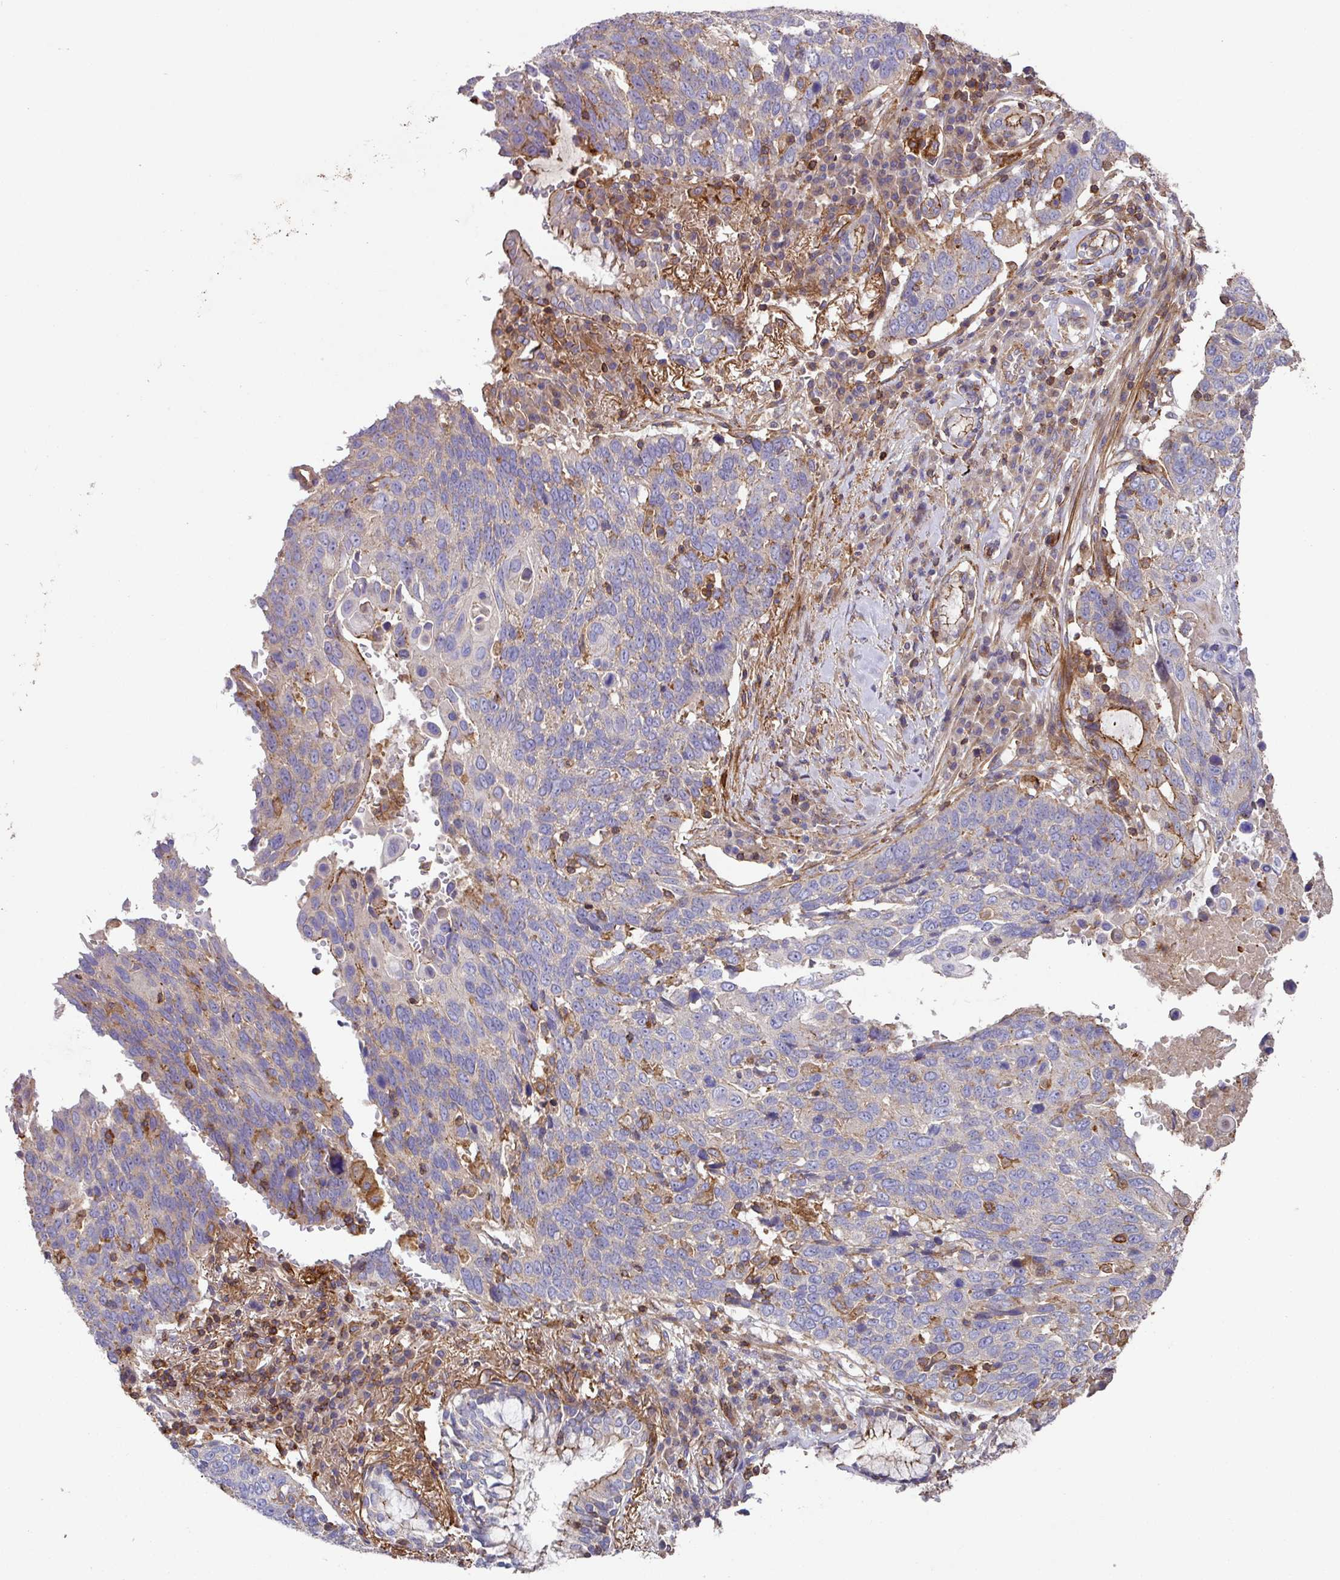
{"staining": {"intensity": "moderate", "quantity": "<25%", "location": "cytoplasmic/membranous"}, "tissue": "lung cancer", "cell_type": "Tumor cells", "image_type": "cancer", "snomed": [{"axis": "morphology", "description": "Squamous cell carcinoma, NOS"}, {"axis": "topography", "description": "Lung"}], "caption": "A brown stain shows moderate cytoplasmic/membranous positivity of a protein in human lung squamous cell carcinoma tumor cells. Ihc stains the protein of interest in brown and the nuclei are stained blue.", "gene": "RIC1", "patient": {"sex": "male", "age": 66}}